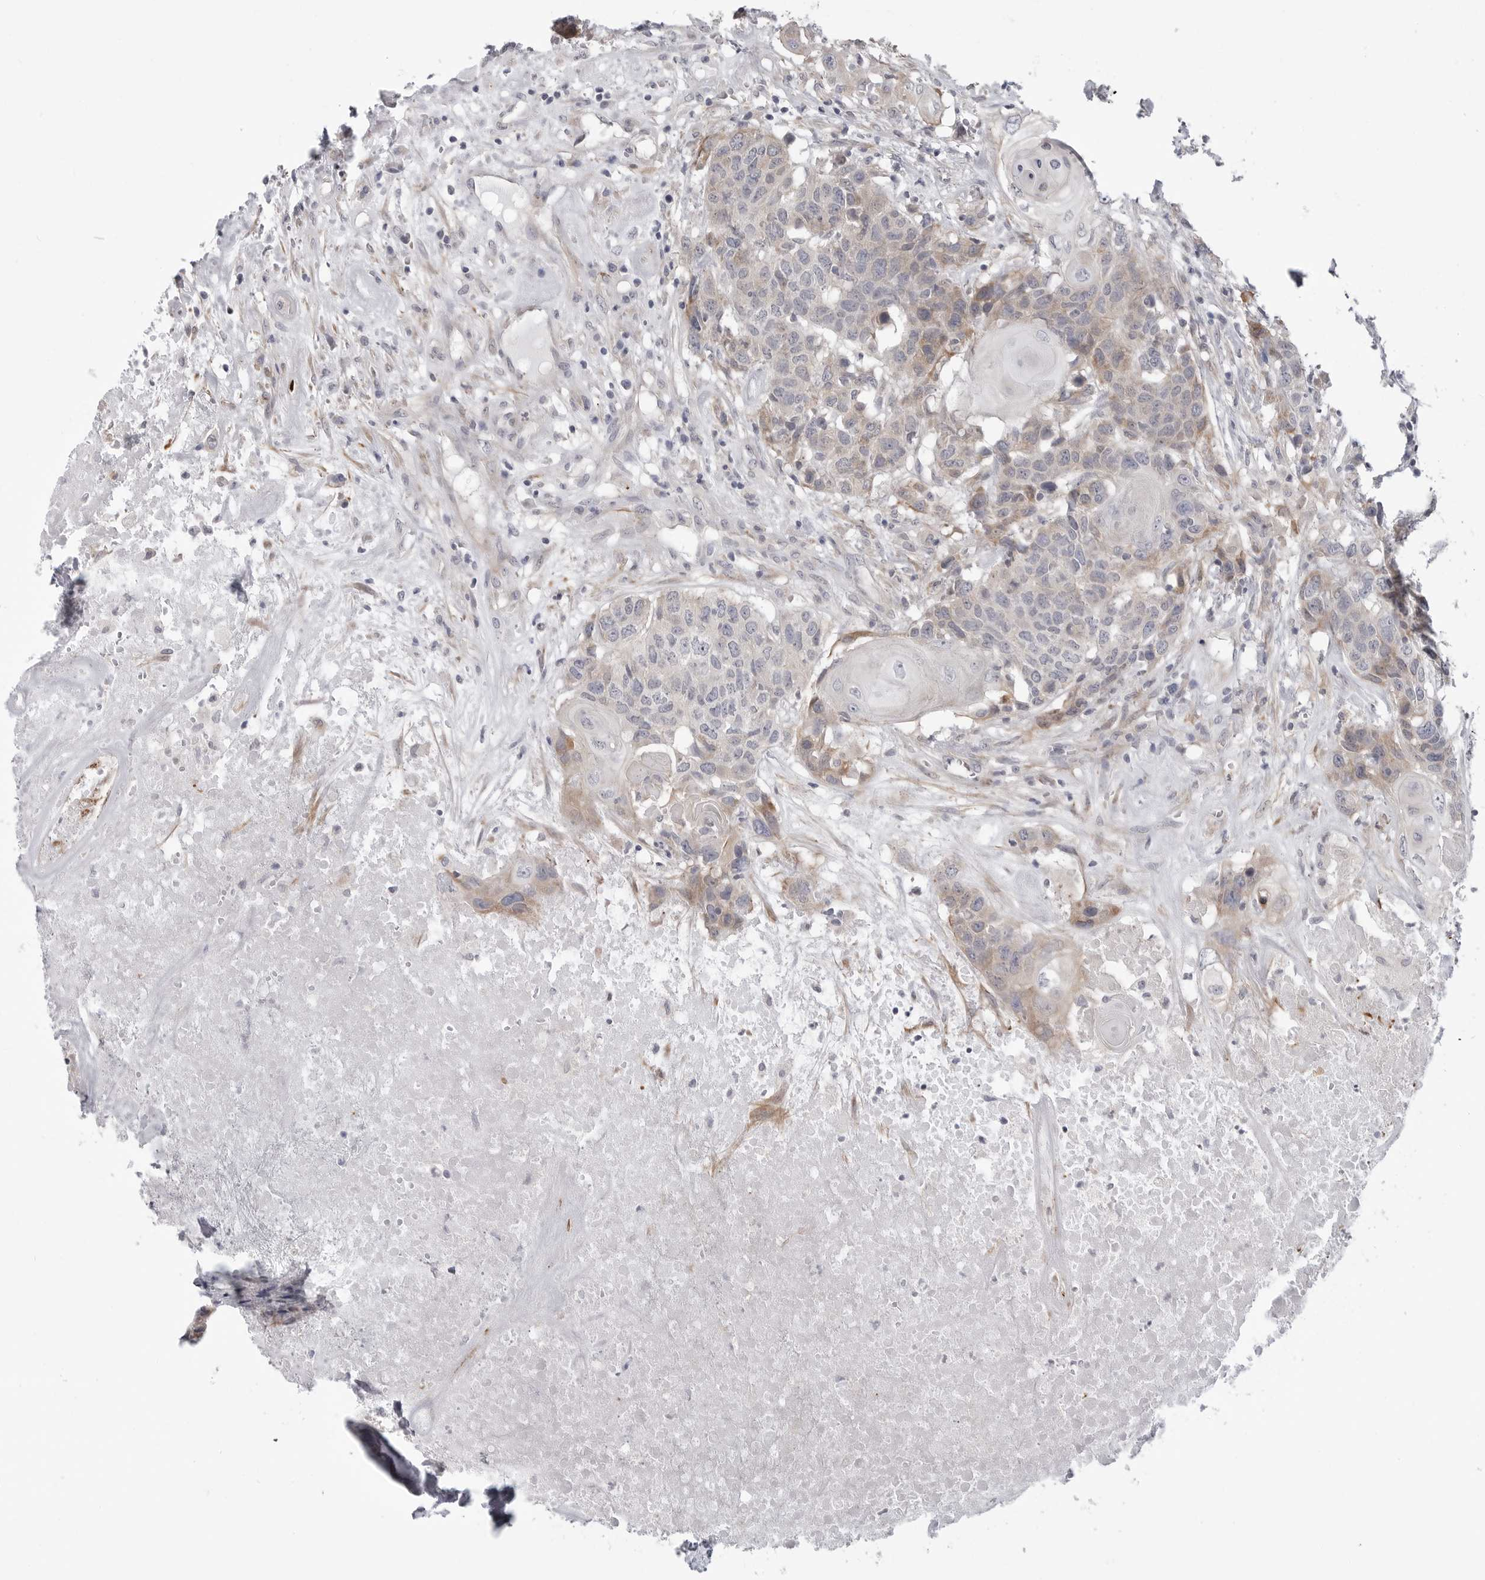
{"staining": {"intensity": "weak", "quantity": "<25%", "location": "cytoplasmic/membranous"}, "tissue": "head and neck cancer", "cell_type": "Tumor cells", "image_type": "cancer", "snomed": [{"axis": "morphology", "description": "Squamous cell carcinoma, NOS"}, {"axis": "topography", "description": "Head-Neck"}], "caption": "The immunohistochemistry image has no significant positivity in tumor cells of head and neck cancer tissue.", "gene": "SCP2", "patient": {"sex": "male", "age": 66}}